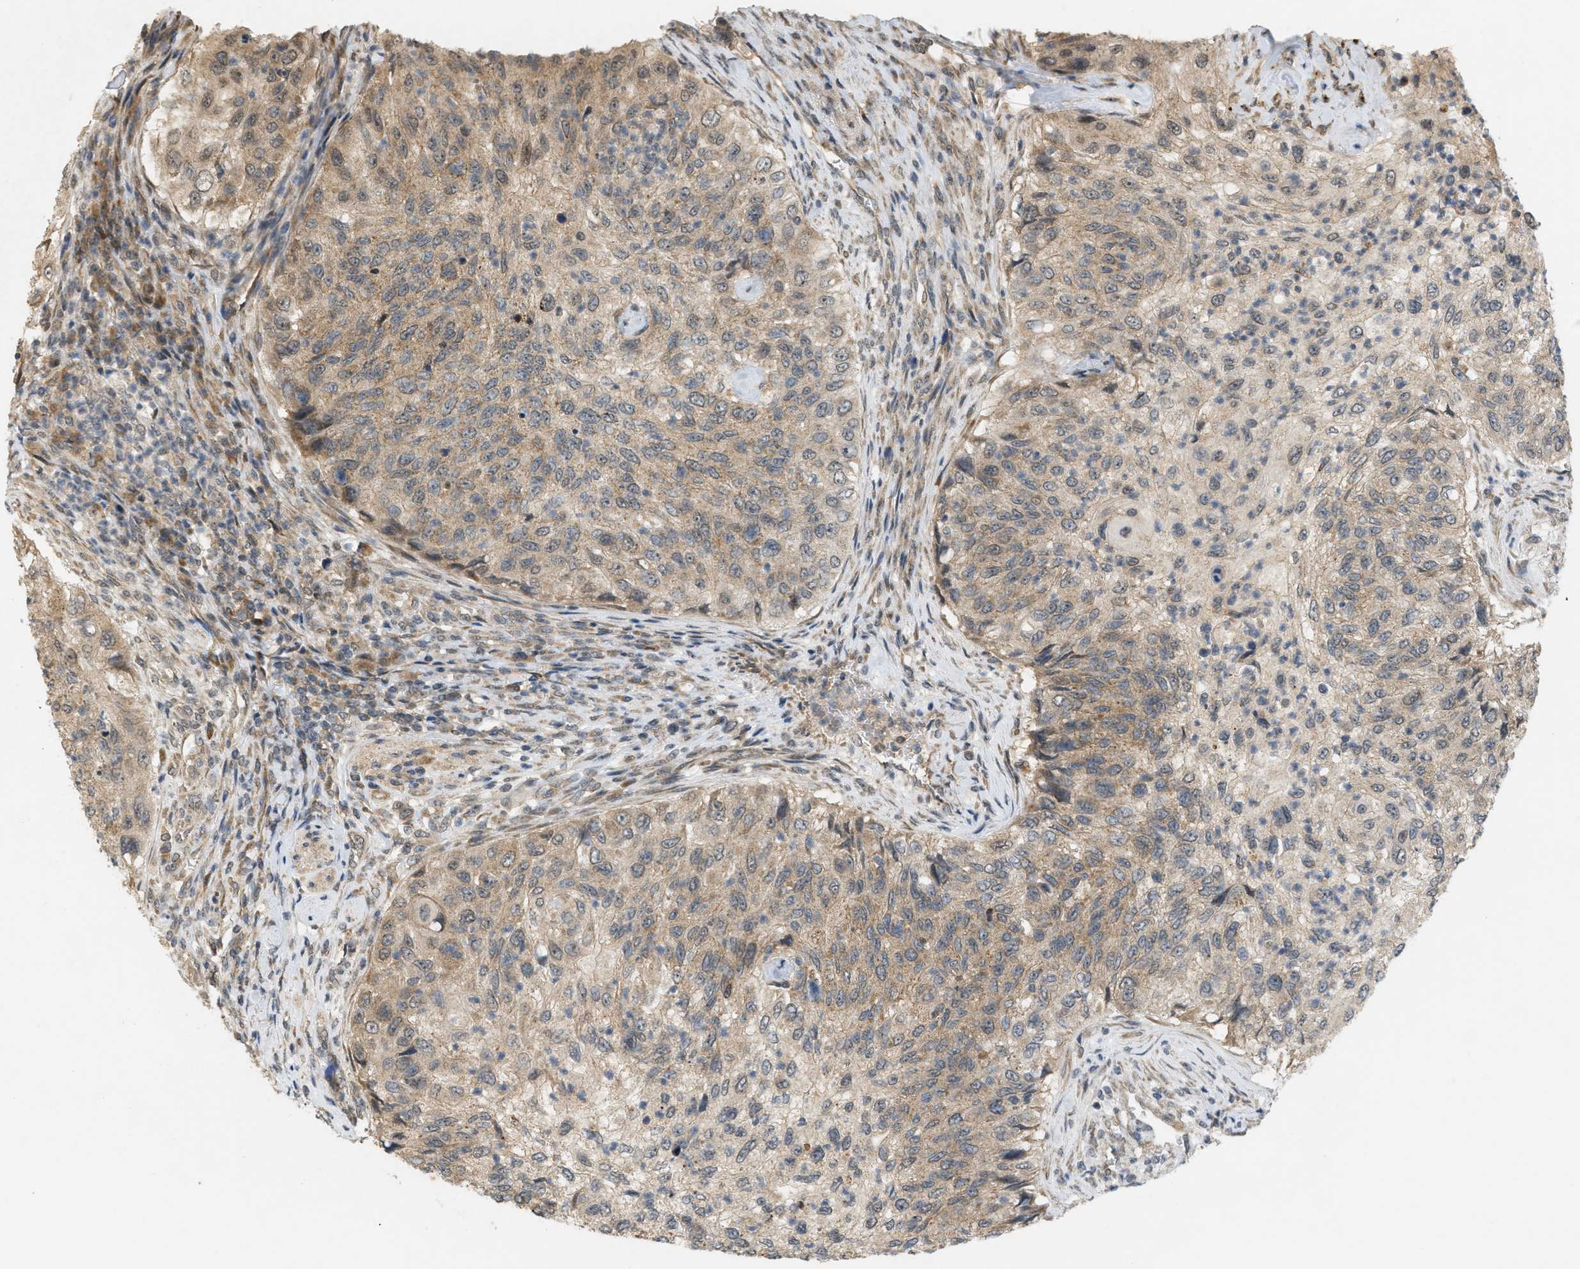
{"staining": {"intensity": "weak", "quantity": ">75%", "location": "cytoplasmic/membranous"}, "tissue": "urothelial cancer", "cell_type": "Tumor cells", "image_type": "cancer", "snomed": [{"axis": "morphology", "description": "Urothelial carcinoma, High grade"}, {"axis": "topography", "description": "Urinary bladder"}], "caption": "High-grade urothelial carcinoma stained with DAB IHC demonstrates low levels of weak cytoplasmic/membranous staining in approximately >75% of tumor cells.", "gene": "PRKD1", "patient": {"sex": "female", "age": 60}}